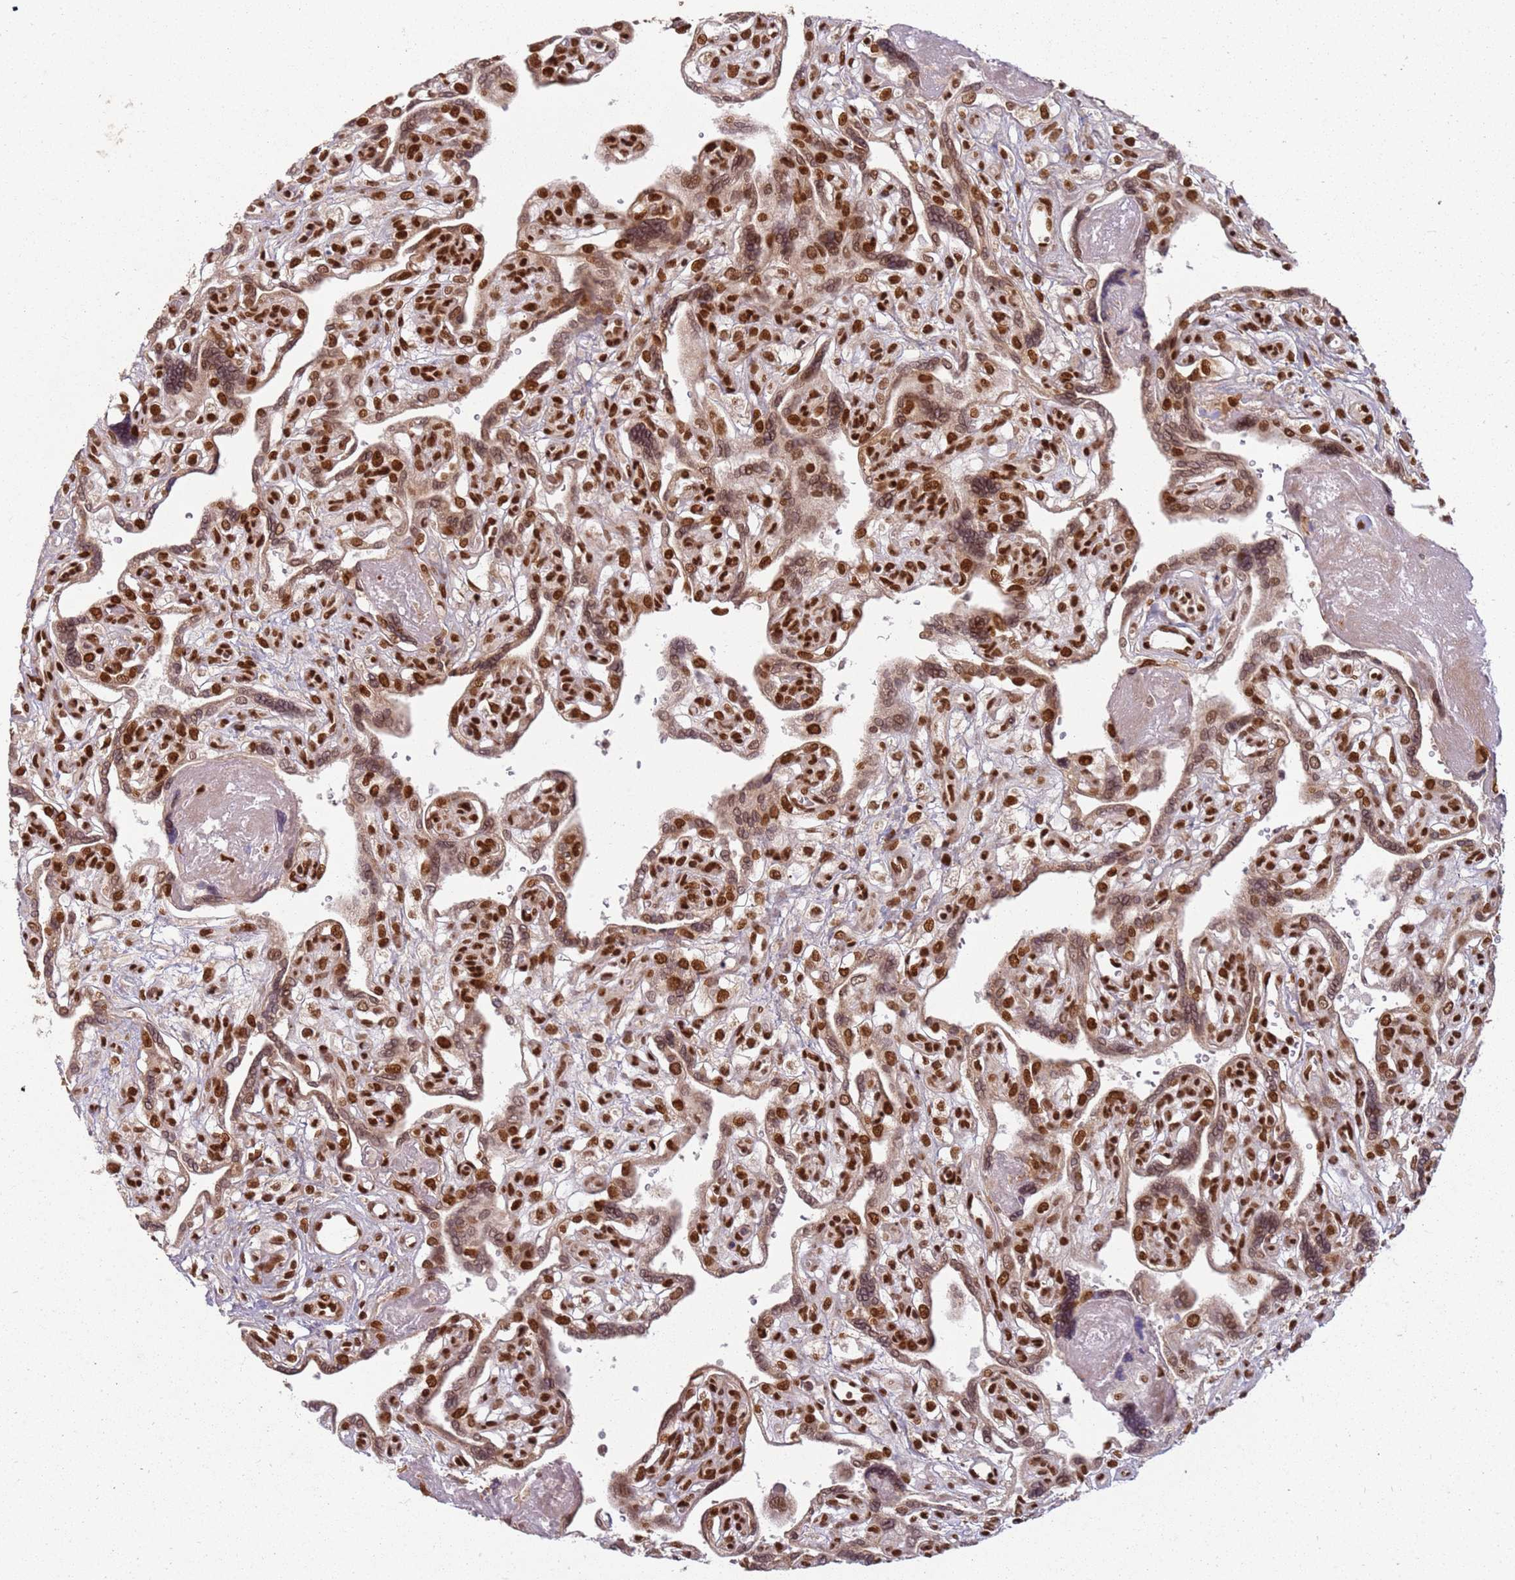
{"staining": {"intensity": "strong", "quantity": ">75%", "location": "nuclear"}, "tissue": "placenta", "cell_type": "Decidual cells", "image_type": "normal", "snomed": [{"axis": "morphology", "description": "Normal tissue, NOS"}, {"axis": "topography", "description": "Placenta"}], "caption": "Immunohistochemical staining of unremarkable placenta exhibits high levels of strong nuclear staining in about >75% of decidual cells.", "gene": "TENT4A", "patient": {"sex": "female", "age": 39}}